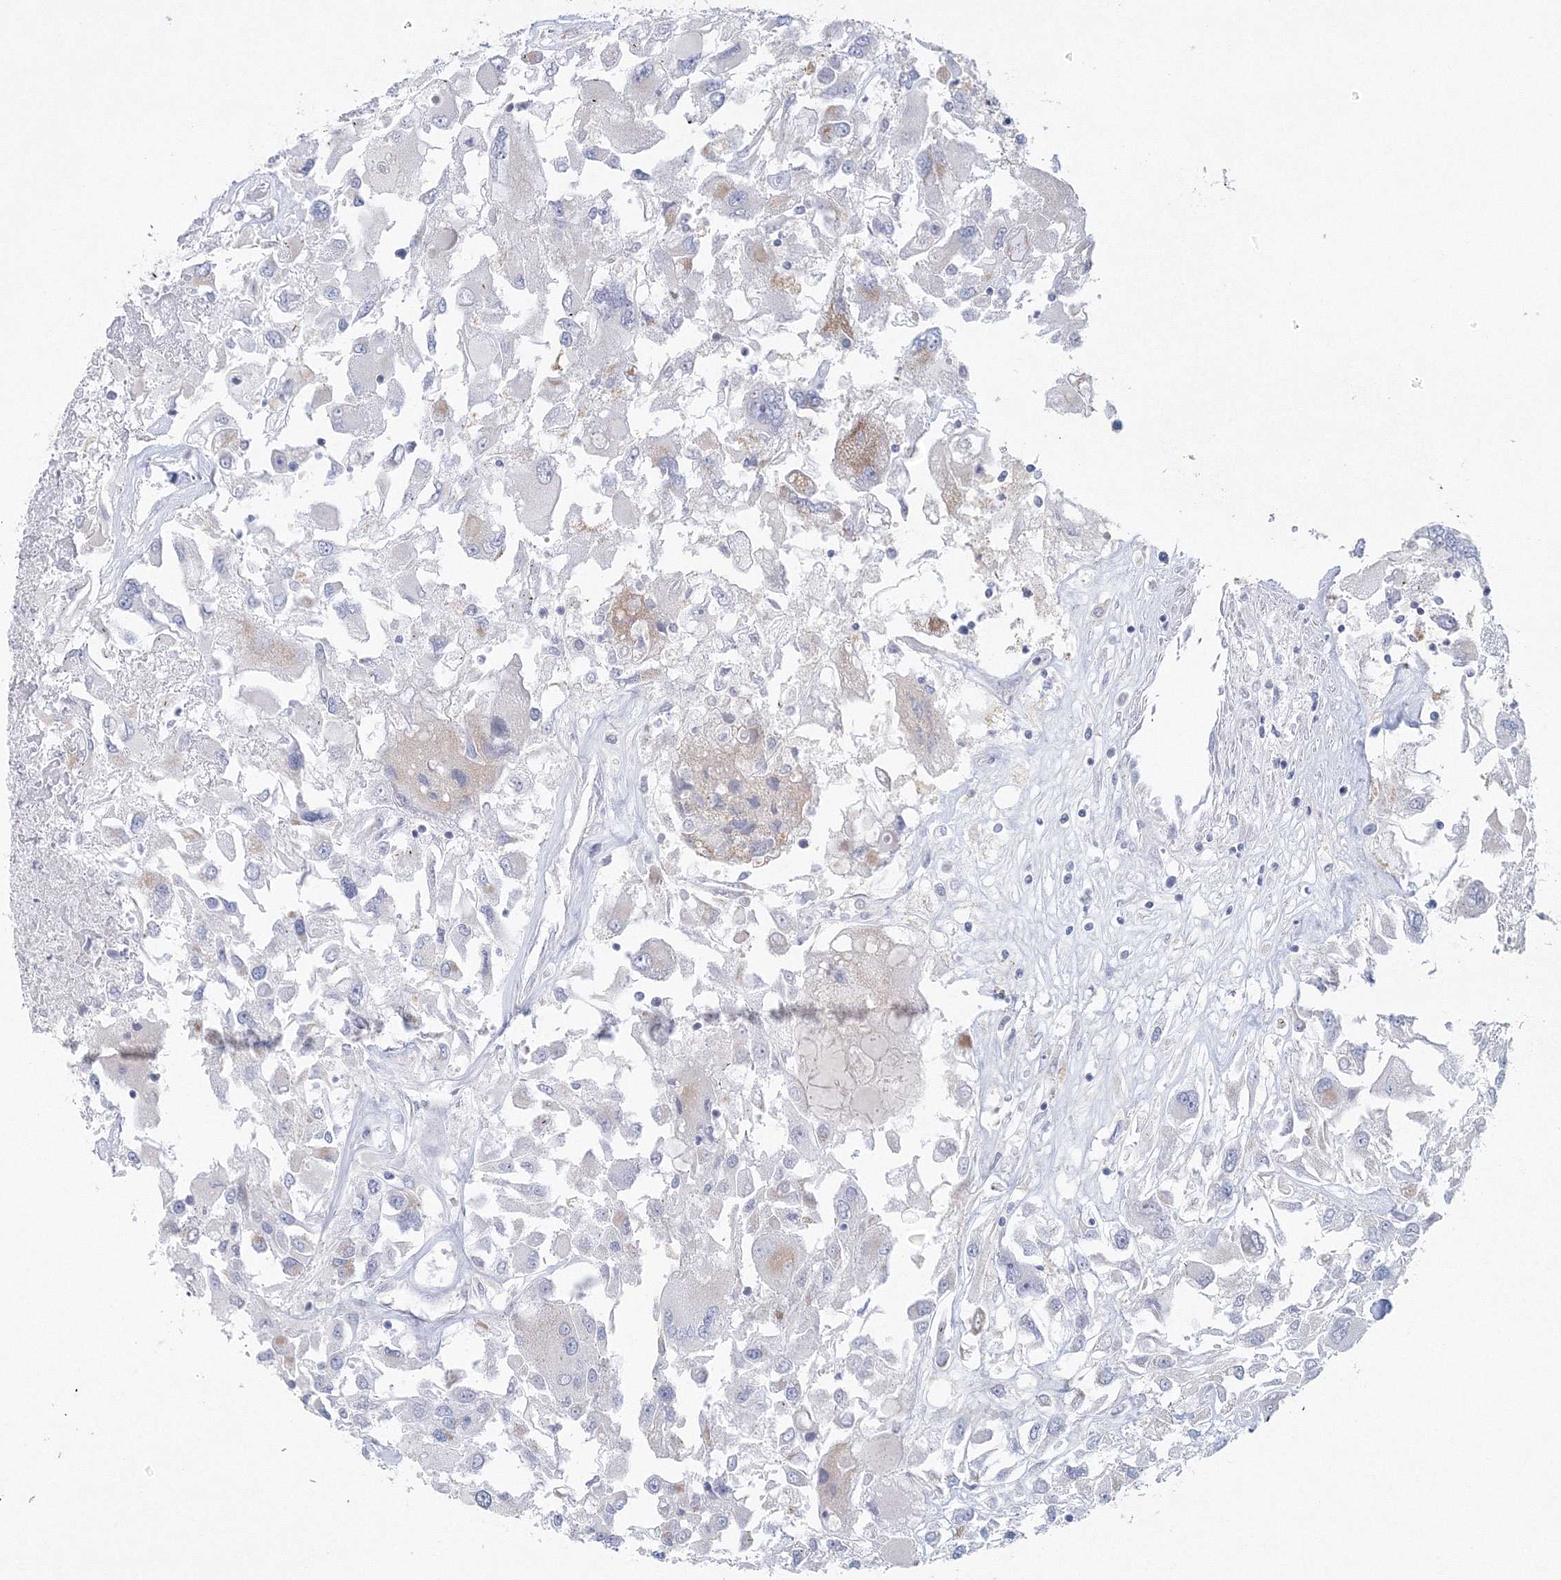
{"staining": {"intensity": "negative", "quantity": "none", "location": "none"}, "tissue": "renal cancer", "cell_type": "Tumor cells", "image_type": "cancer", "snomed": [{"axis": "morphology", "description": "Adenocarcinoma, NOS"}, {"axis": "topography", "description": "Kidney"}], "caption": "This is an immunohistochemistry (IHC) image of human renal cancer (adenocarcinoma). There is no positivity in tumor cells.", "gene": "NIPAL1", "patient": {"sex": "female", "age": 52}}